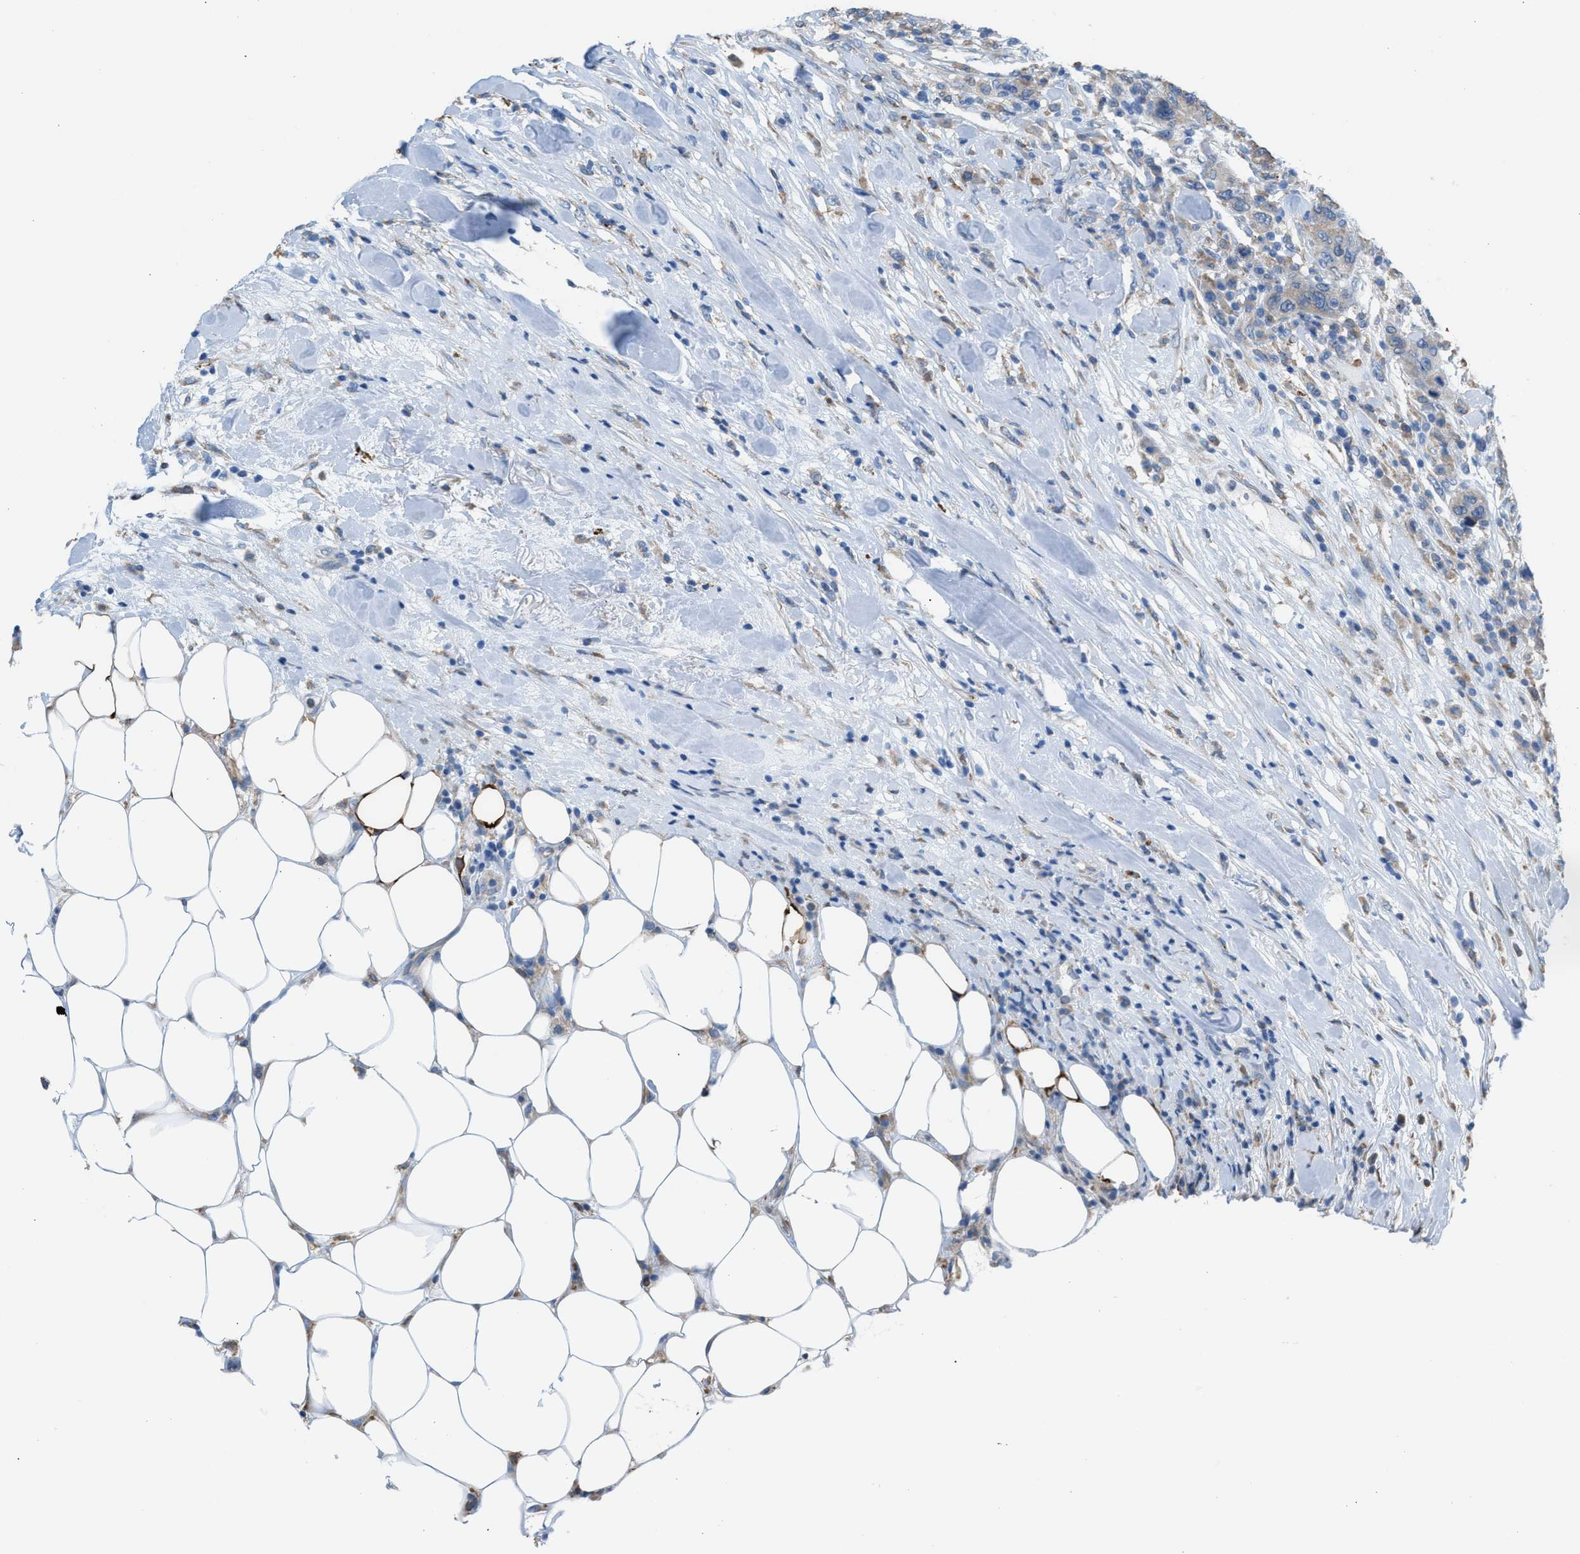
{"staining": {"intensity": "negative", "quantity": "none", "location": "none"}, "tissue": "breast cancer", "cell_type": "Tumor cells", "image_type": "cancer", "snomed": [{"axis": "morphology", "description": "Duct carcinoma"}, {"axis": "topography", "description": "Breast"}], "caption": "Immunohistochemical staining of breast cancer demonstrates no significant staining in tumor cells.", "gene": "CA3", "patient": {"sex": "female", "age": 37}}